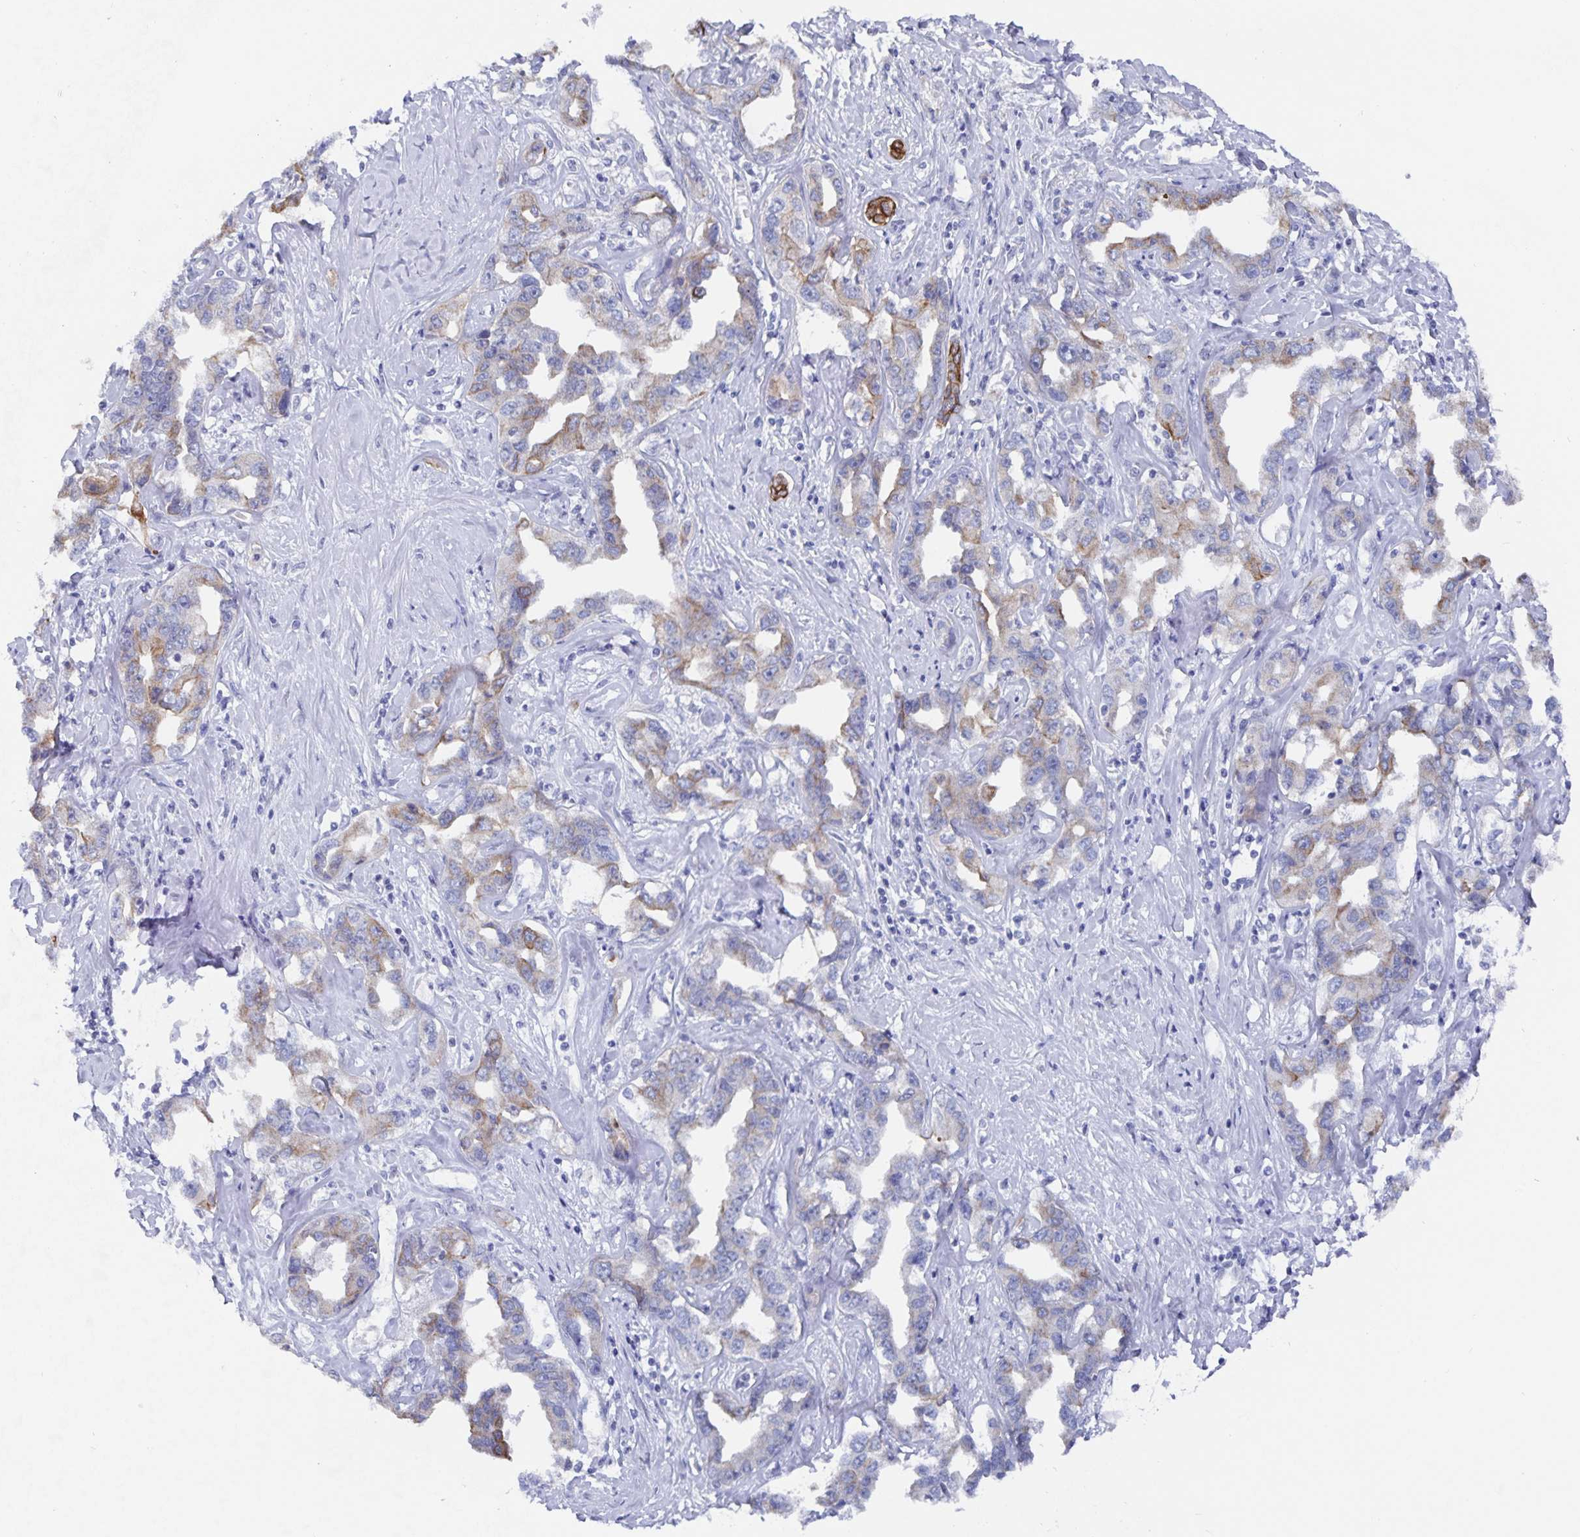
{"staining": {"intensity": "weak", "quantity": "25%-75%", "location": "cytoplasmic/membranous"}, "tissue": "liver cancer", "cell_type": "Tumor cells", "image_type": "cancer", "snomed": [{"axis": "morphology", "description": "Cholangiocarcinoma"}, {"axis": "topography", "description": "Liver"}], "caption": "DAB (3,3'-diaminobenzidine) immunohistochemical staining of human liver cholangiocarcinoma exhibits weak cytoplasmic/membranous protein staining in approximately 25%-75% of tumor cells.", "gene": "ZIK1", "patient": {"sex": "male", "age": 59}}